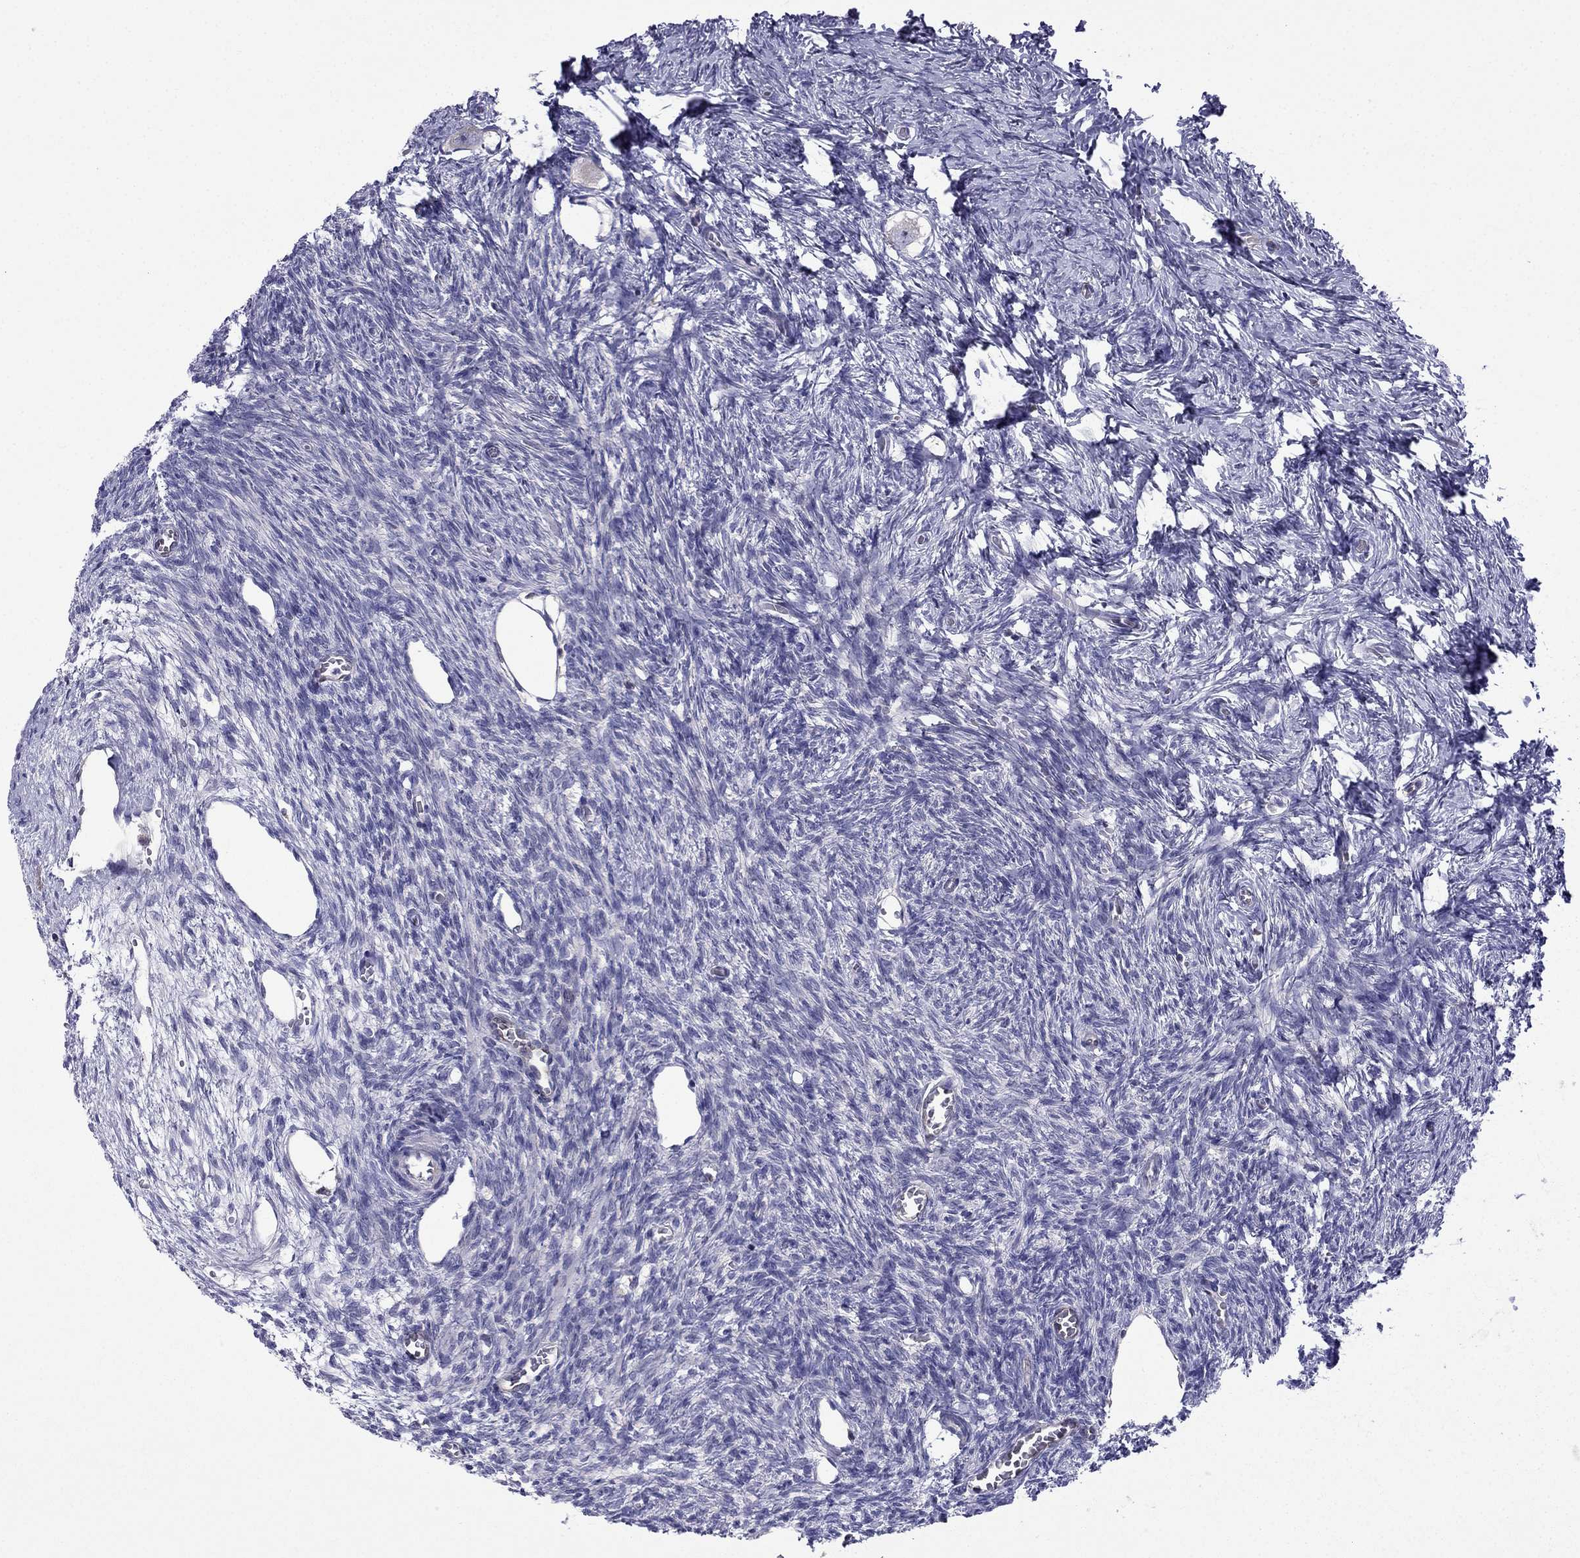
{"staining": {"intensity": "negative", "quantity": "none", "location": "none"}, "tissue": "ovary", "cell_type": "Follicle cells", "image_type": "normal", "snomed": [{"axis": "morphology", "description": "Normal tissue, NOS"}, {"axis": "topography", "description": "Ovary"}], "caption": "Immunohistochemistry (IHC) of unremarkable ovary demonstrates no expression in follicle cells.", "gene": "GNAL", "patient": {"sex": "female", "age": 27}}